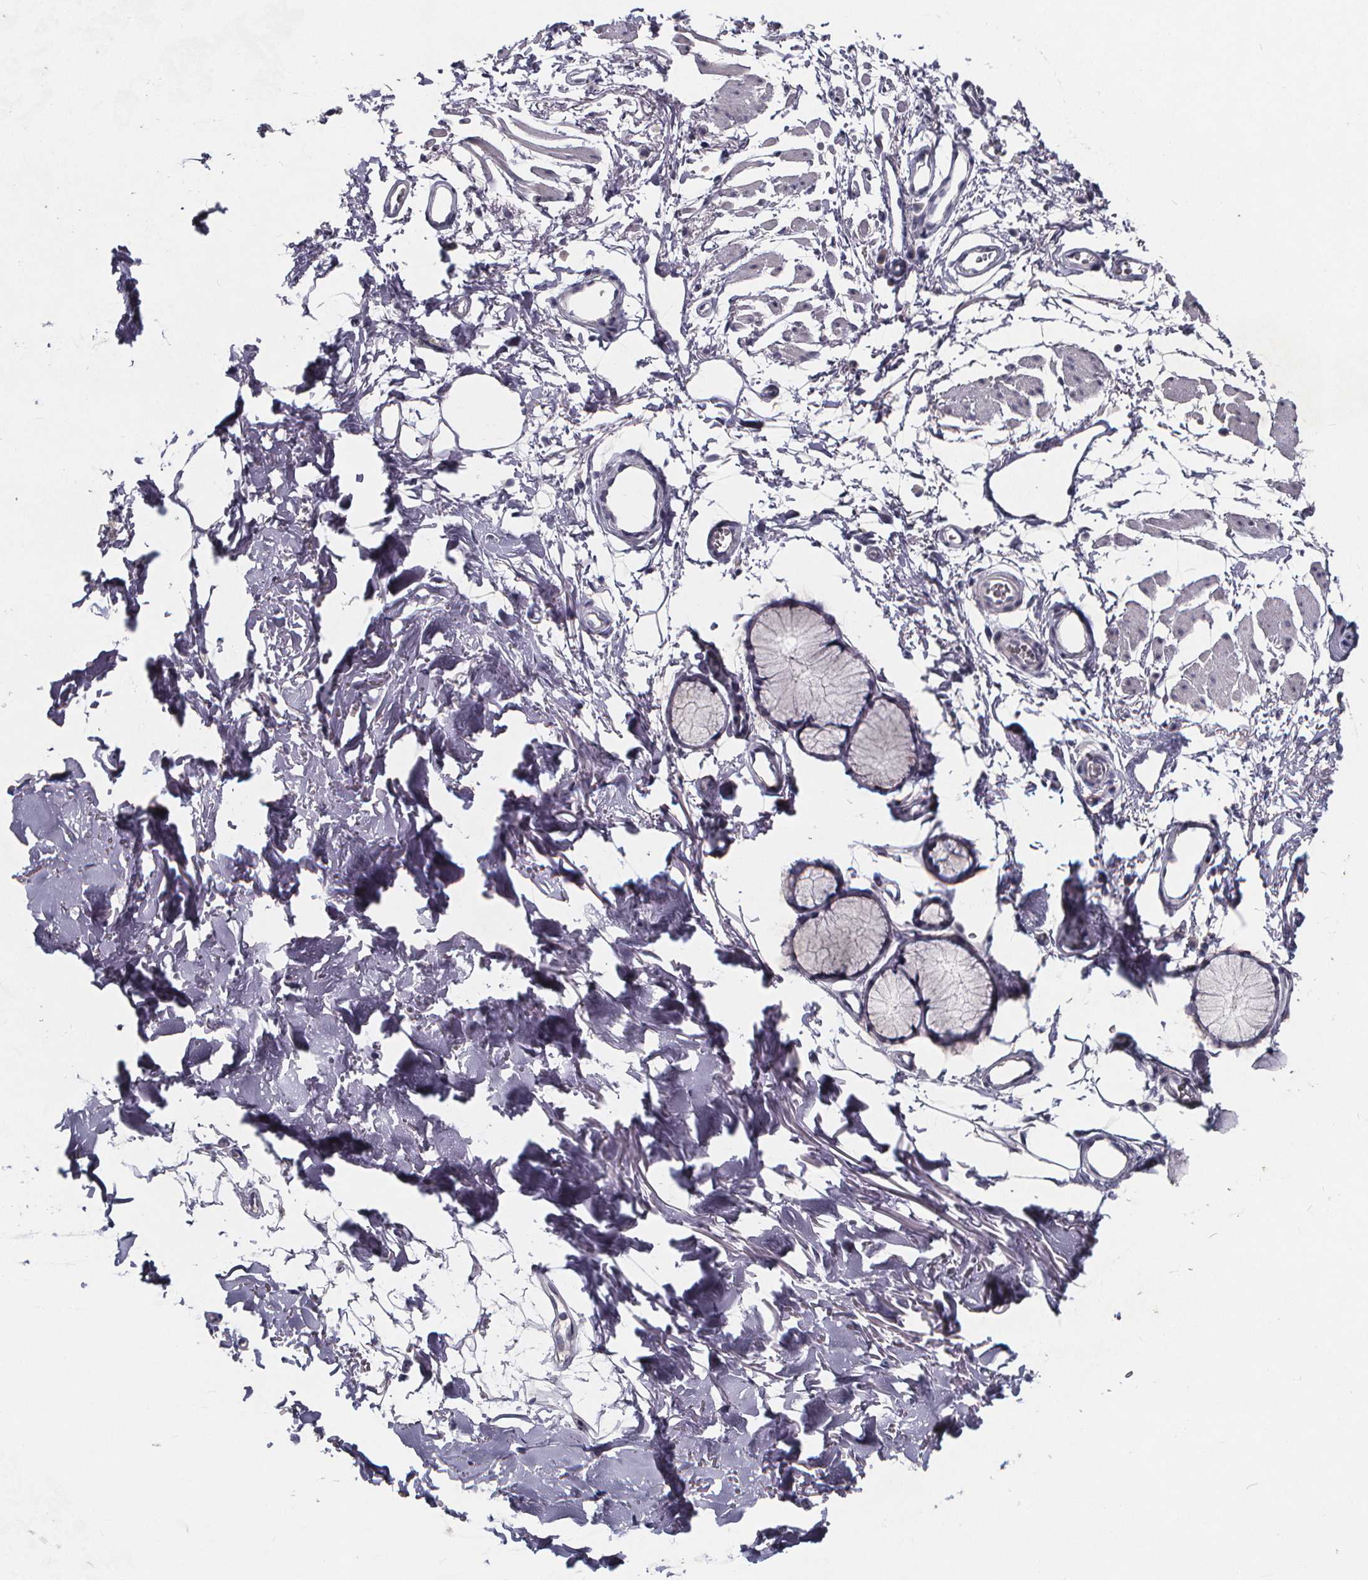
{"staining": {"intensity": "negative", "quantity": "none", "location": "none"}, "tissue": "adipose tissue", "cell_type": "Adipocytes", "image_type": "normal", "snomed": [{"axis": "morphology", "description": "Normal tissue, NOS"}, {"axis": "topography", "description": "Cartilage tissue"}, {"axis": "topography", "description": "Bronchus"}], "caption": "Human adipose tissue stained for a protein using immunohistochemistry displays no positivity in adipocytes.", "gene": "AGT", "patient": {"sex": "female", "age": 79}}